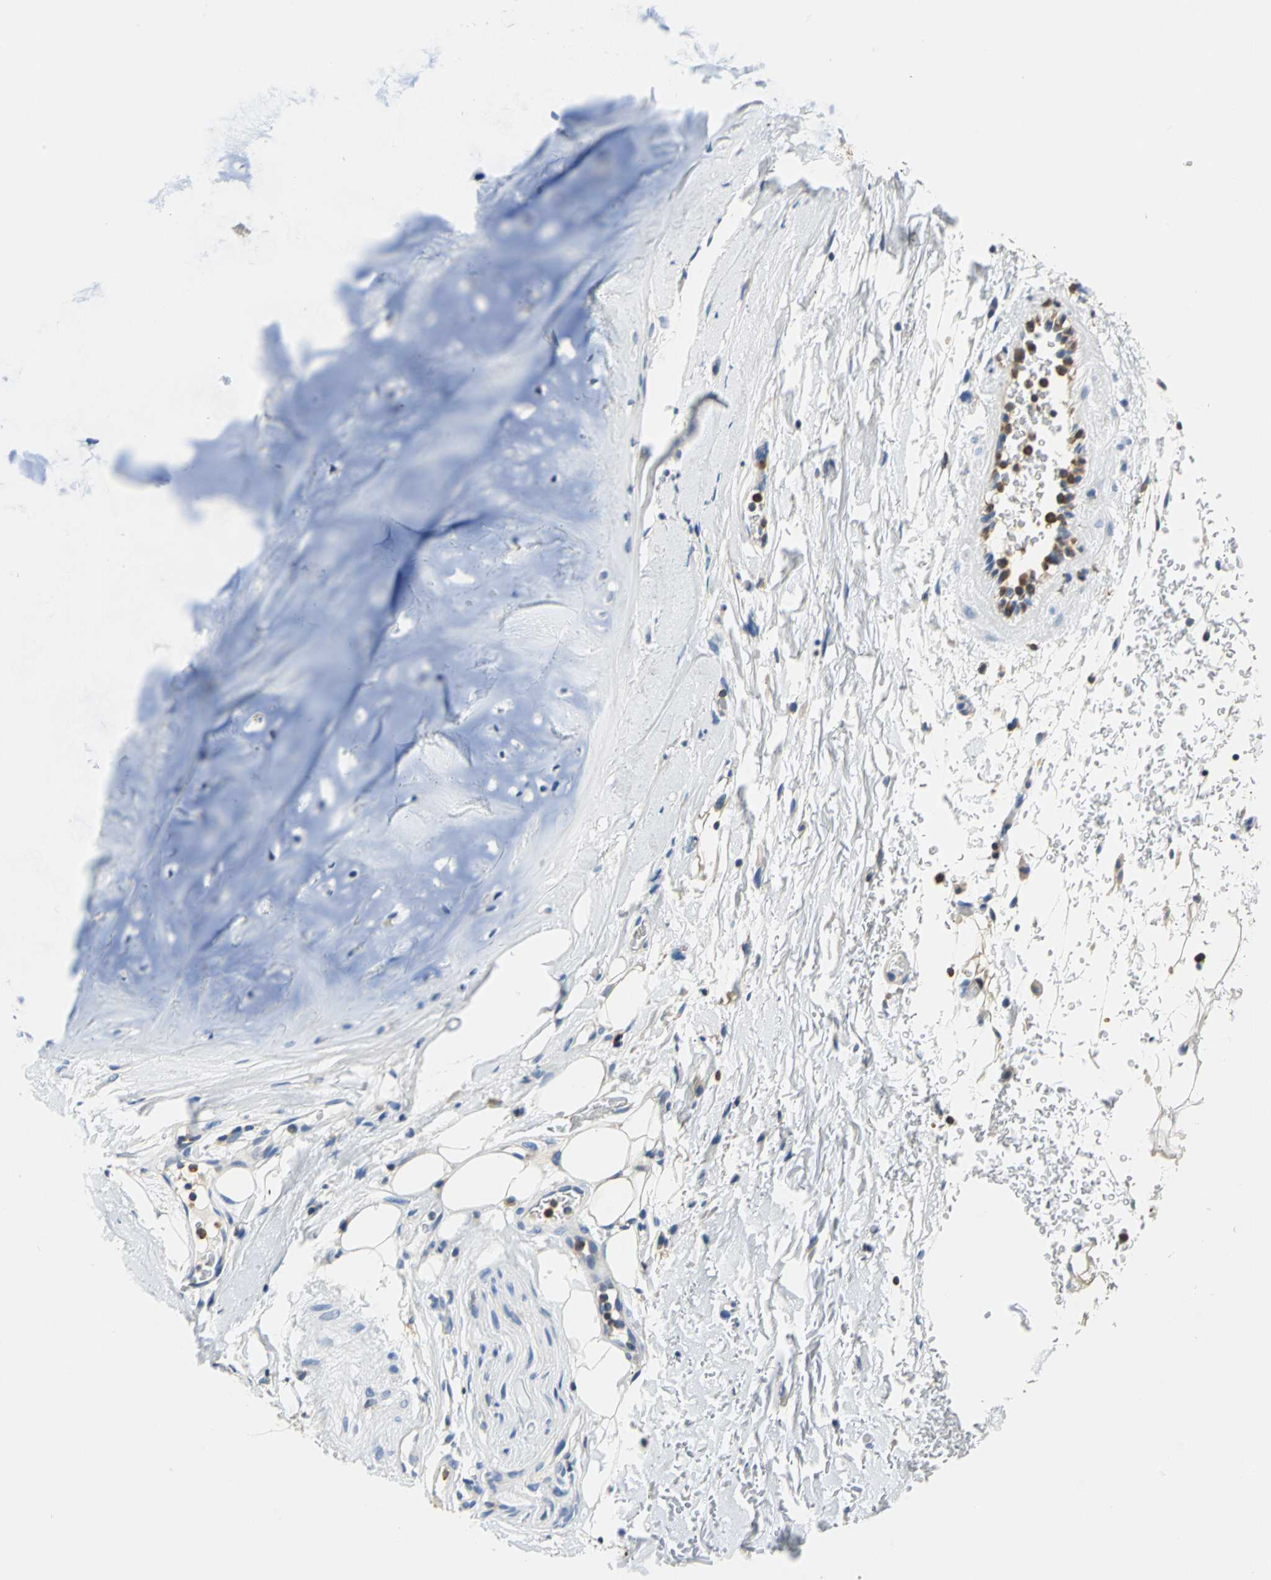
{"staining": {"intensity": "negative", "quantity": "none", "location": "none"}, "tissue": "adipose tissue", "cell_type": "Adipocytes", "image_type": "normal", "snomed": [{"axis": "morphology", "description": "Normal tissue, NOS"}, {"axis": "topography", "description": "Cartilage tissue"}, {"axis": "topography", "description": "Bronchus"}], "caption": "Histopathology image shows no protein staining in adipocytes of benign adipose tissue. The staining was performed using DAB to visualize the protein expression in brown, while the nuclei were stained in blue with hematoxylin (Magnification: 20x).", "gene": "SEPTIN11", "patient": {"sex": "female", "age": 73}}